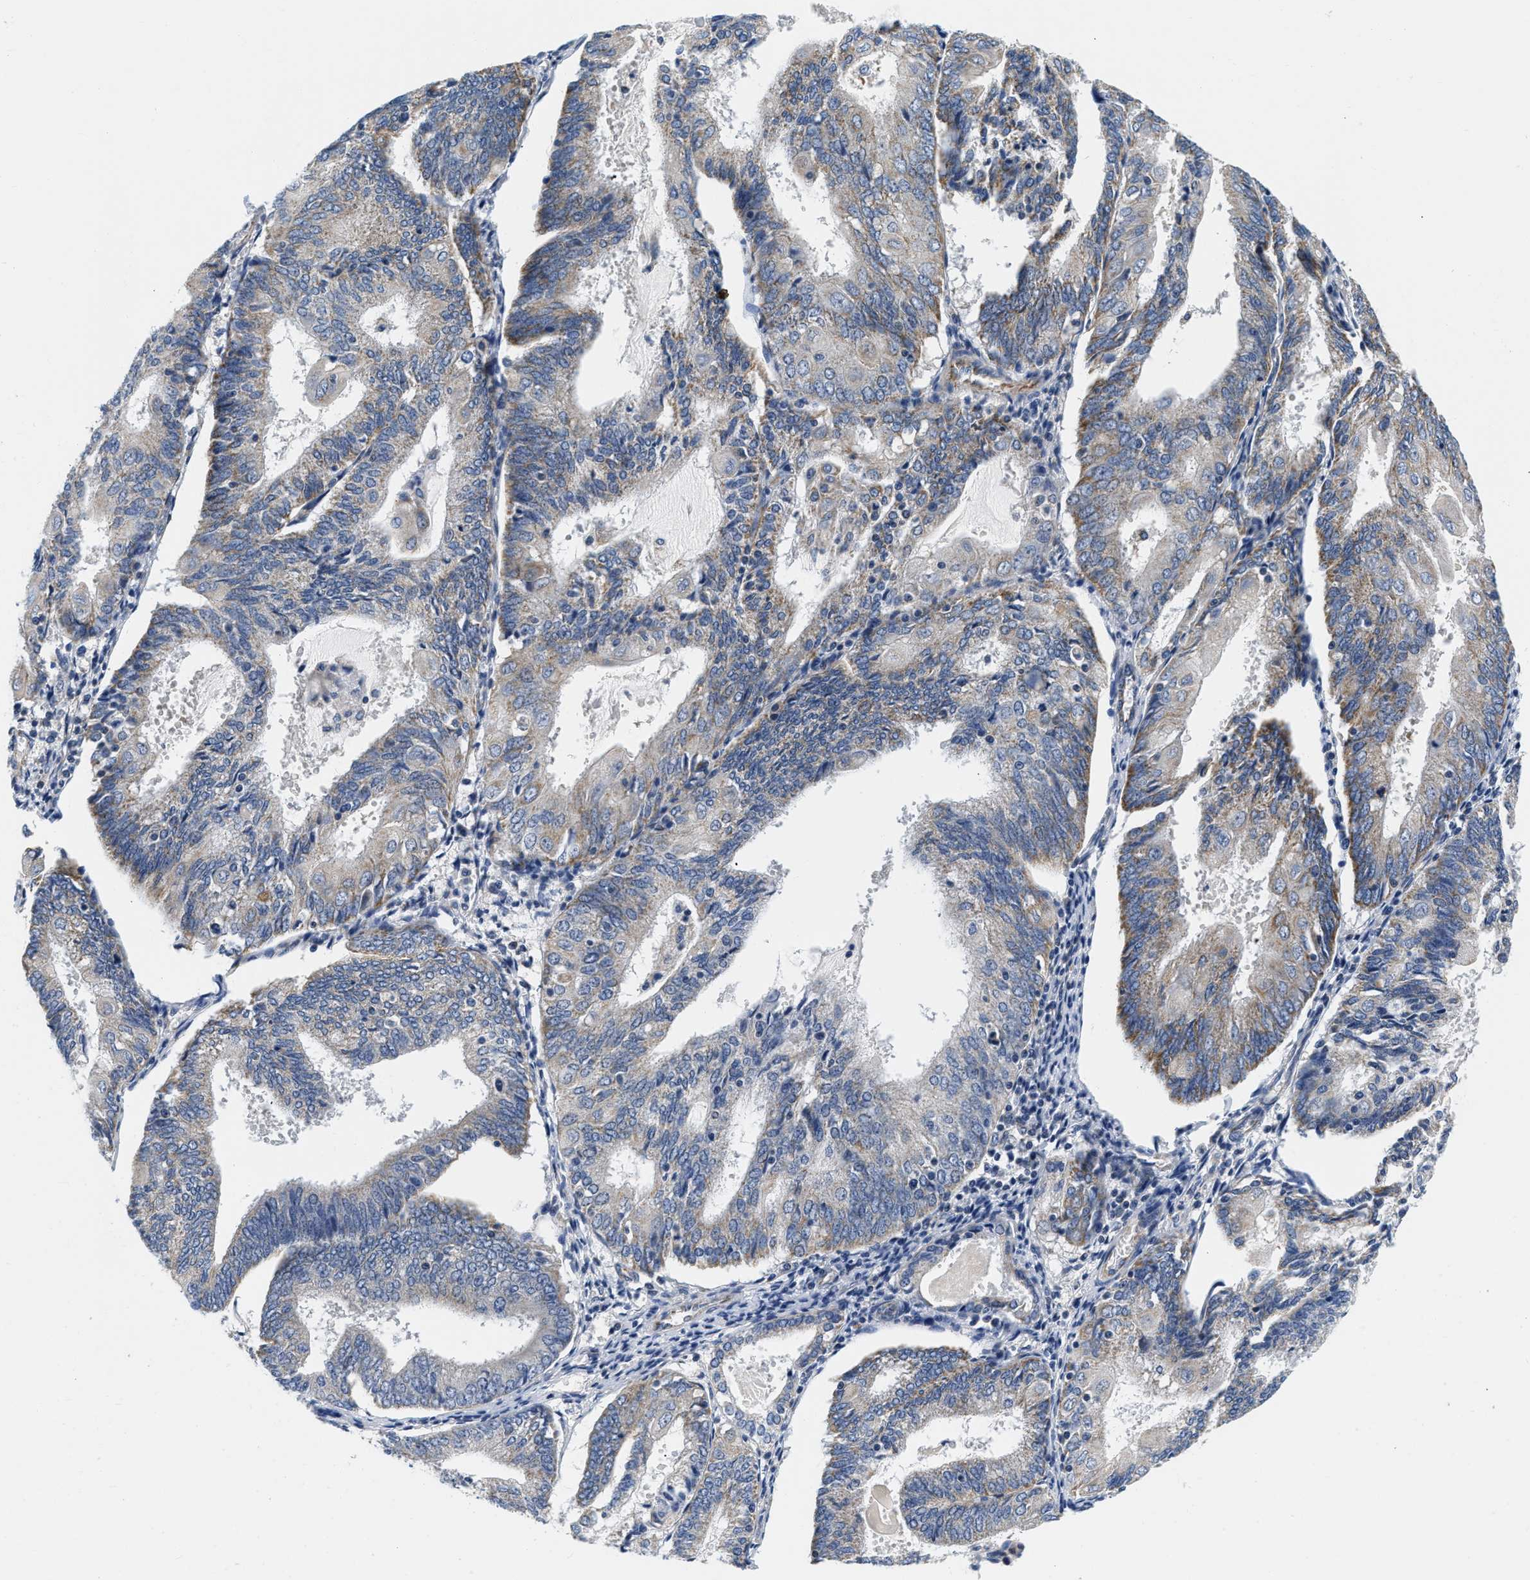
{"staining": {"intensity": "negative", "quantity": "none", "location": "none"}, "tissue": "endometrial cancer", "cell_type": "Tumor cells", "image_type": "cancer", "snomed": [{"axis": "morphology", "description": "Adenocarcinoma, NOS"}, {"axis": "topography", "description": "Endometrium"}], "caption": "The image reveals no staining of tumor cells in endometrial cancer (adenocarcinoma).", "gene": "PDP1", "patient": {"sex": "female", "age": 81}}